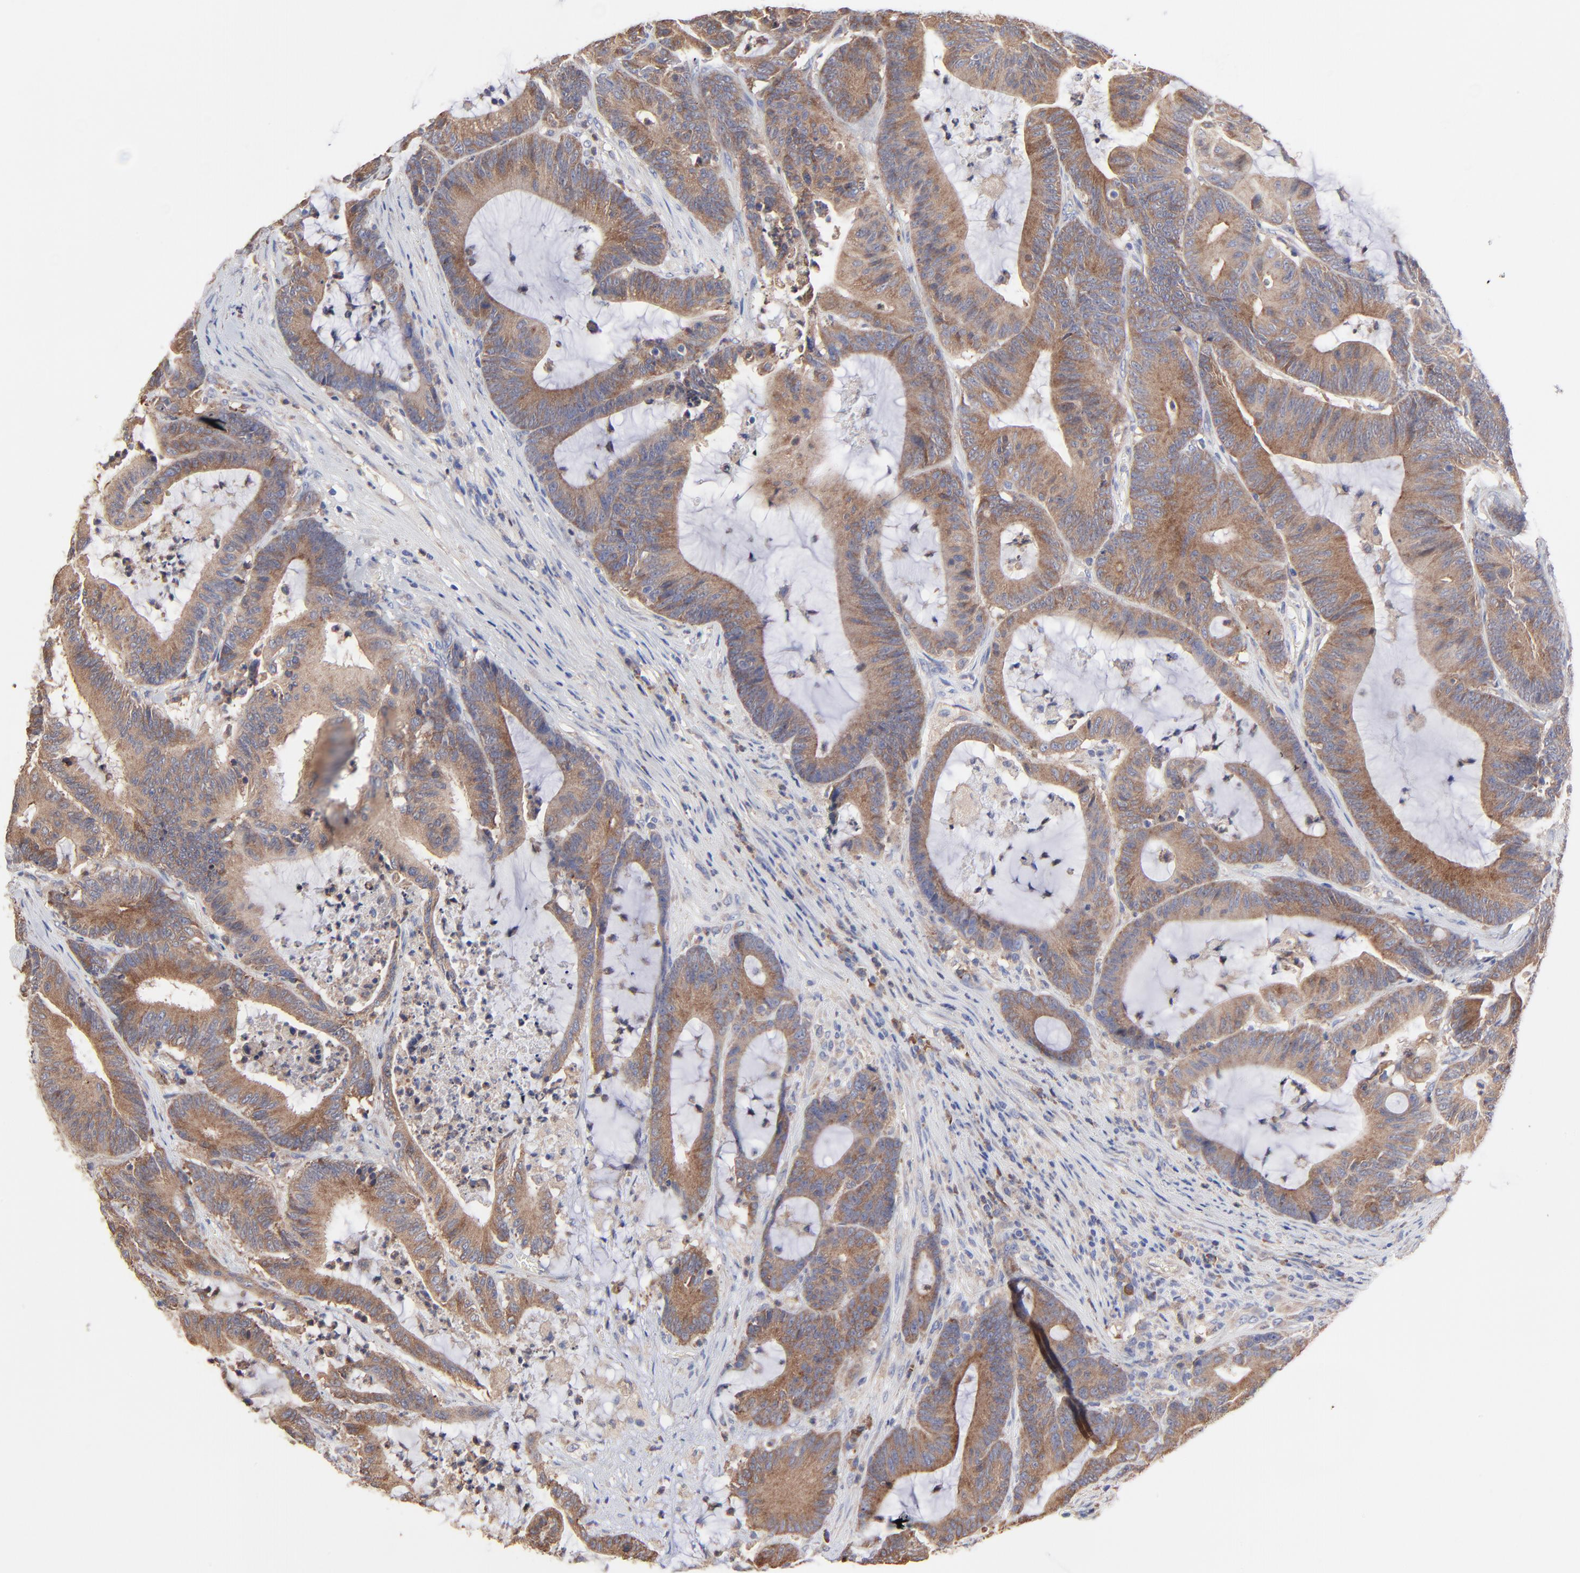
{"staining": {"intensity": "moderate", "quantity": ">75%", "location": "cytoplasmic/membranous"}, "tissue": "colorectal cancer", "cell_type": "Tumor cells", "image_type": "cancer", "snomed": [{"axis": "morphology", "description": "Adenocarcinoma, NOS"}, {"axis": "topography", "description": "Colon"}], "caption": "Immunohistochemistry (IHC) staining of adenocarcinoma (colorectal), which demonstrates medium levels of moderate cytoplasmic/membranous staining in about >75% of tumor cells indicating moderate cytoplasmic/membranous protein expression. The staining was performed using DAB (3,3'-diaminobenzidine) (brown) for protein detection and nuclei were counterstained in hematoxylin (blue).", "gene": "PPFIBP2", "patient": {"sex": "female", "age": 84}}